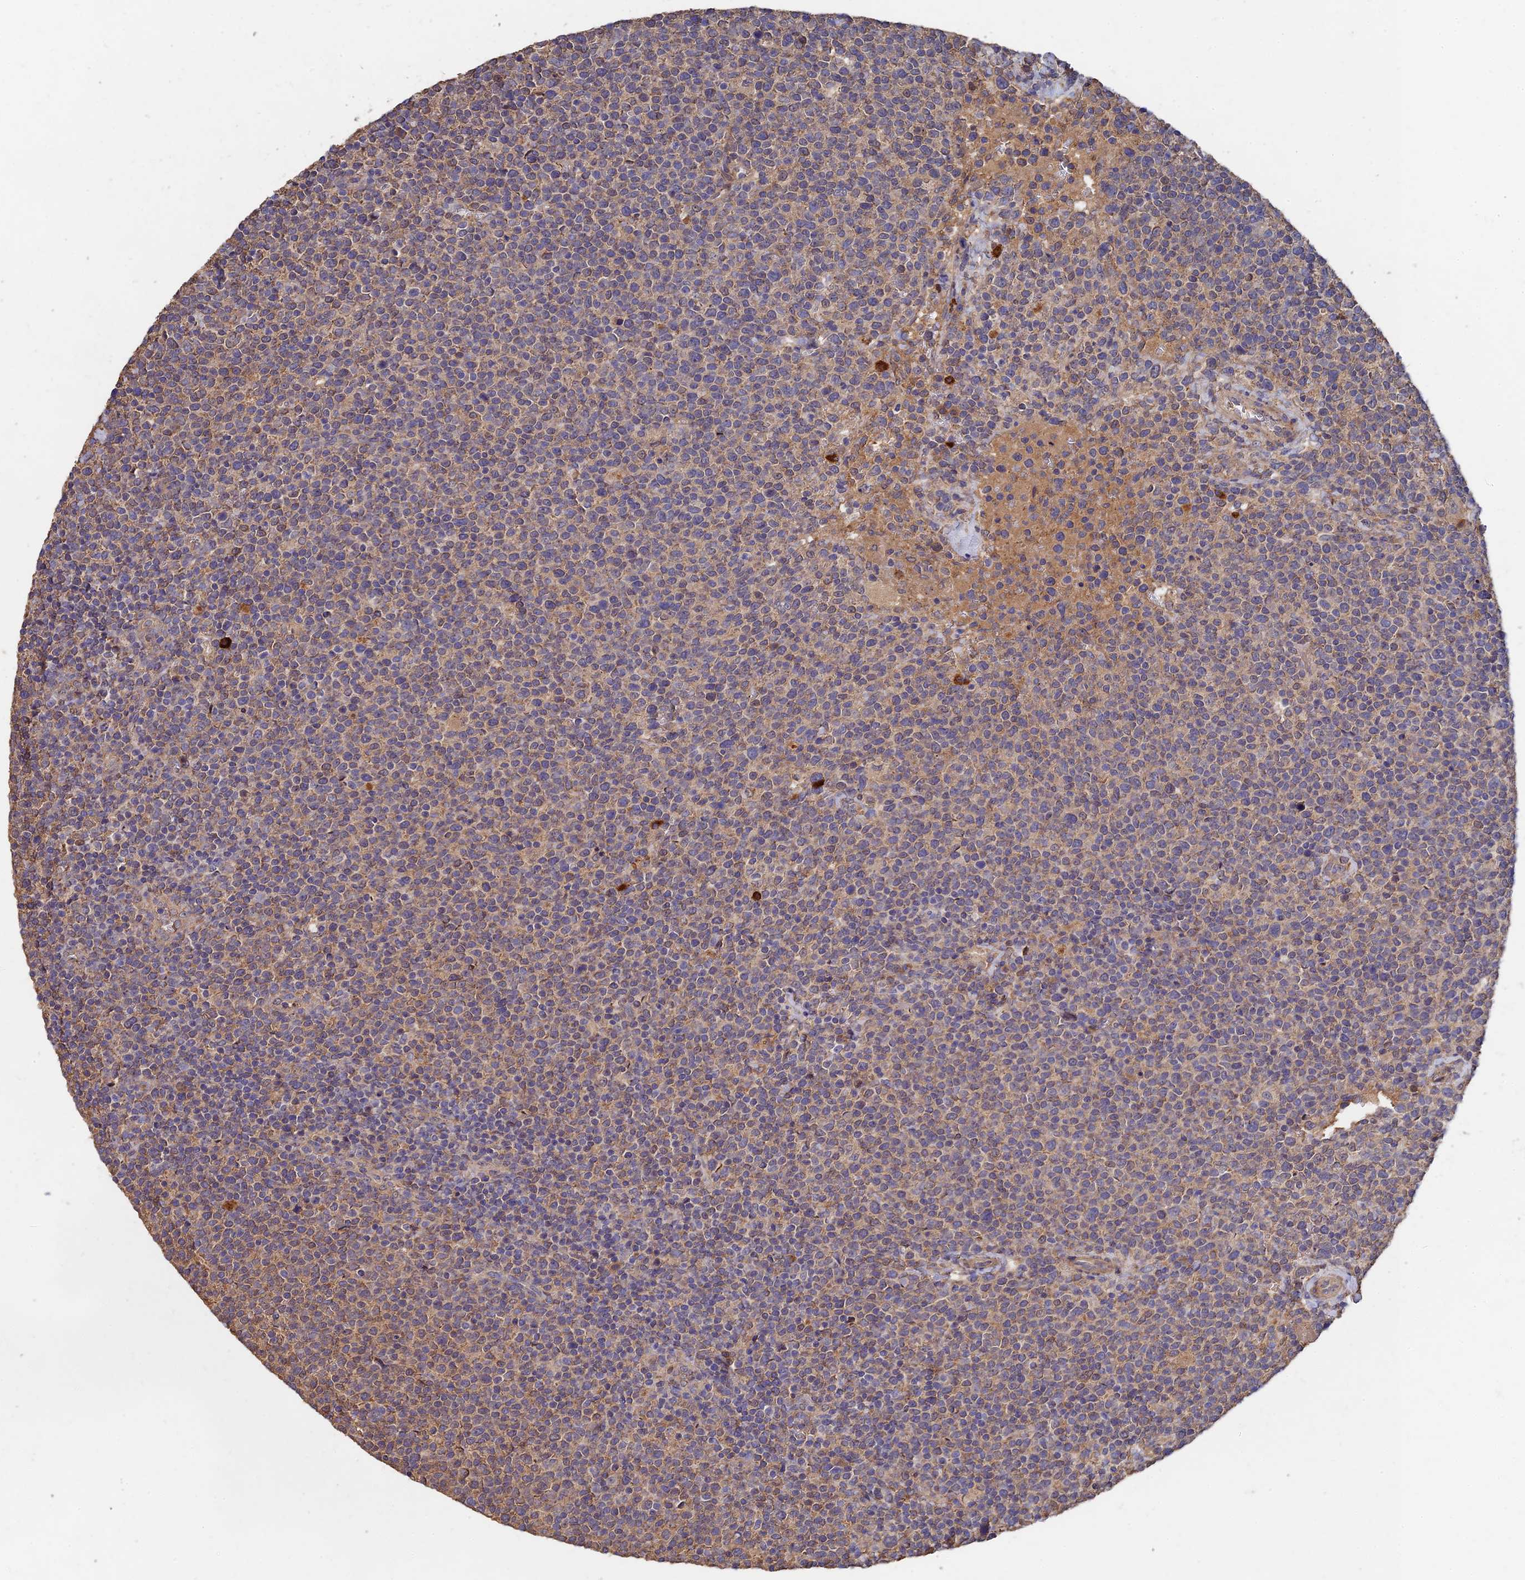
{"staining": {"intensity": "moderate", "quantity": "<25%", "location": "cytoplasmic/membranous"}, "tissue": "lymphoma", "cell_type": "Tumor cells", "image_type": "cancer", "snomed": [{"axis": "morphology", "description": "Malignant lymphoma, non-Hodgkin's type, High grade"}, {"axis": "topography", "description": "Lymph node"}], "caption": "The photomicrograph reveals immunohistochemical staining of malignant lymphoma, non-Hodgkin's type (high-grade). There is moderate cytoplasmic/membranous expression is seen in about <25% of tumor cells.", "gene": "SLC38A11", "patient": {"sex": "male", "age": 61}}